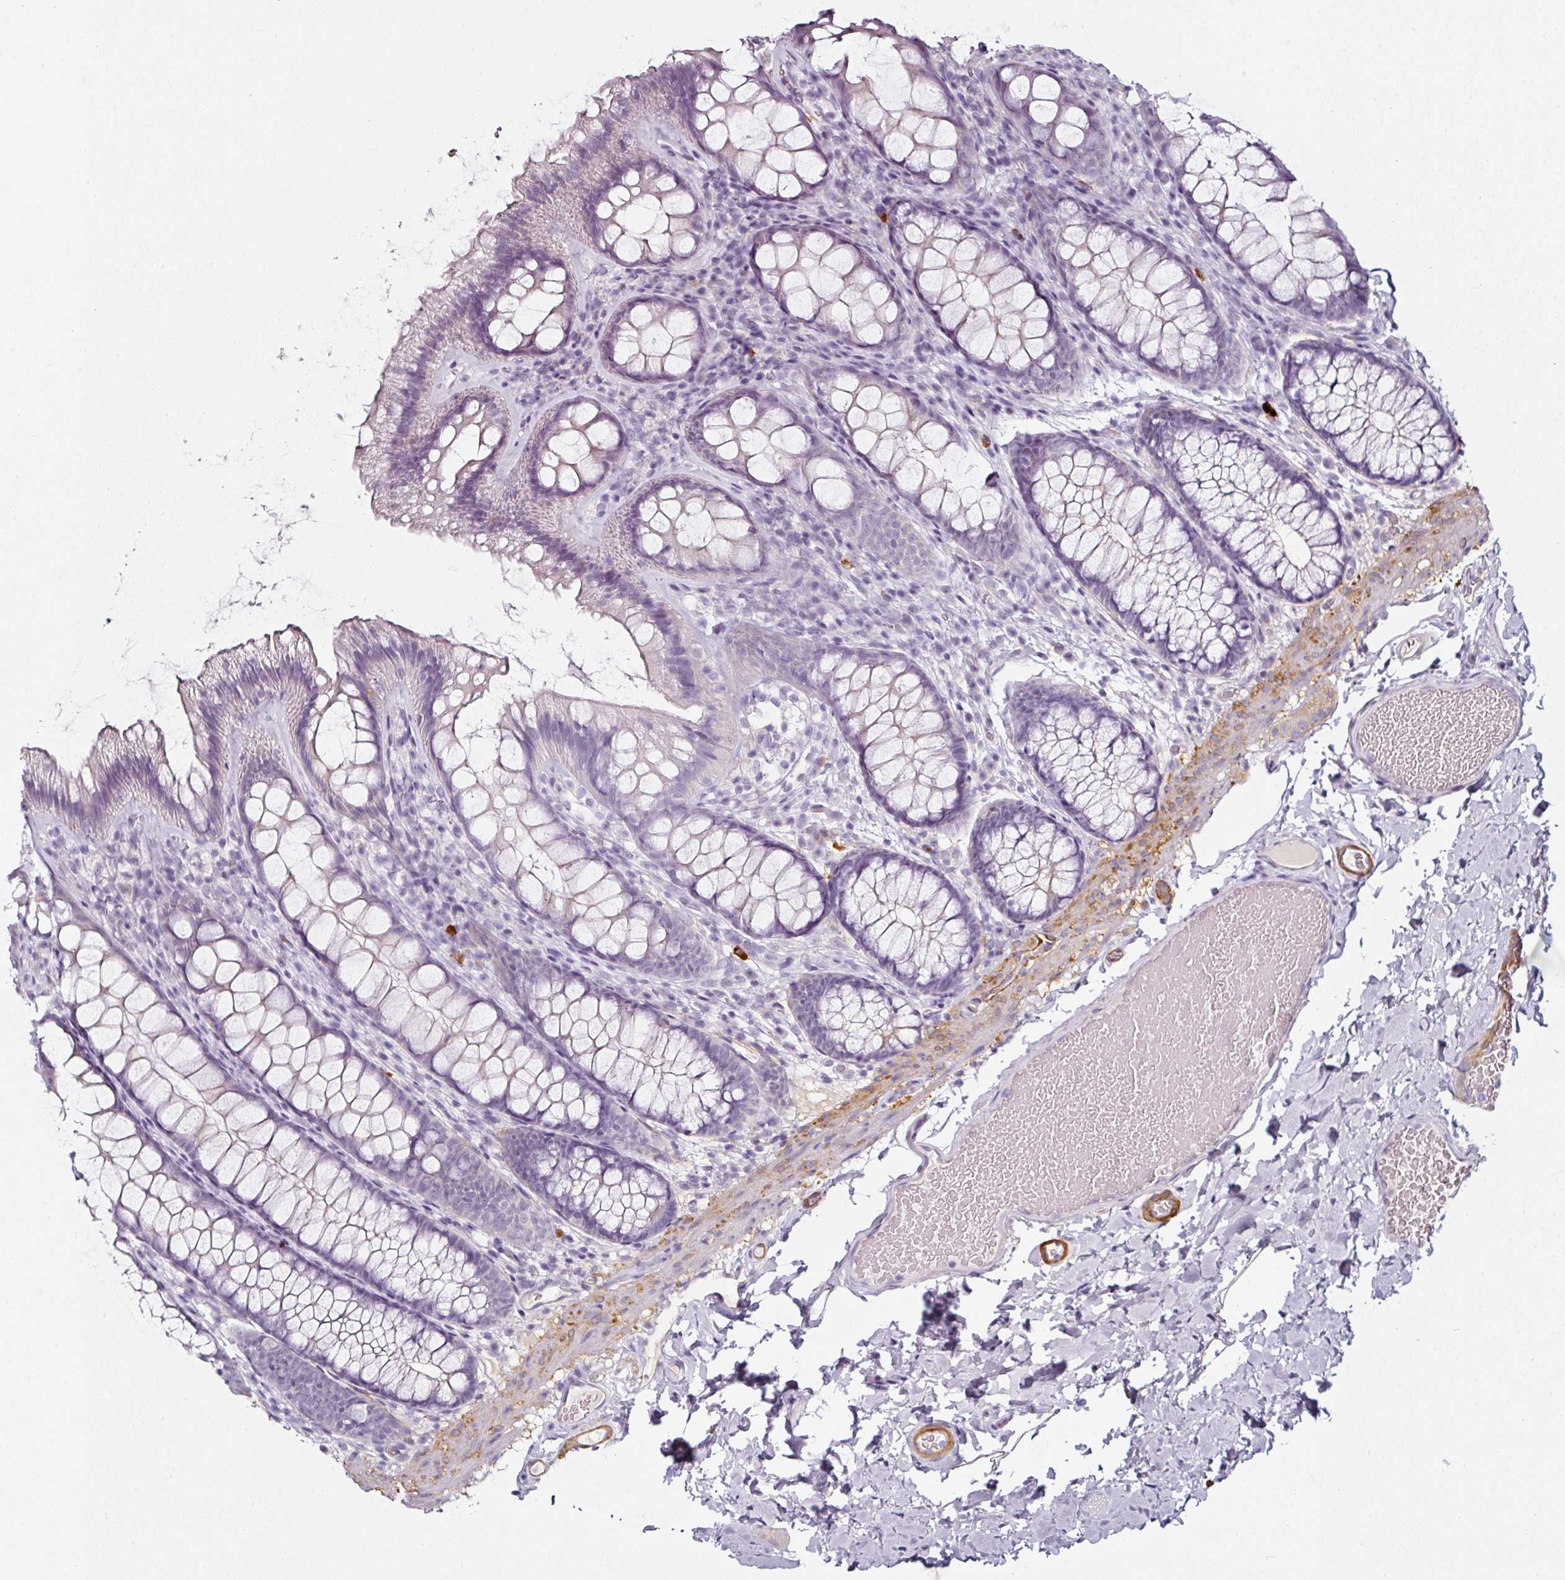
{"staining": {"intensity": "moderate", "quantity": ">75%", "location": "cytoplasmic/membranous"}, "tissue": "colon", "cell_type": "Endothelial cells", "image_type": "normal", "snomed": [{"axis": "morphology", "description": "Normal tissue, NOS"}, {"axis": "topography", "description": "Colon"}], "caption": "Moderate cytoplasmic/membranous expression for a protein is appreciated in approximately >75% of endothelial cells of unremarkable colon using immunohistochemistry (IHC).", "gene": "CAP2", "patient": {"sex": "male", "age": 46}}